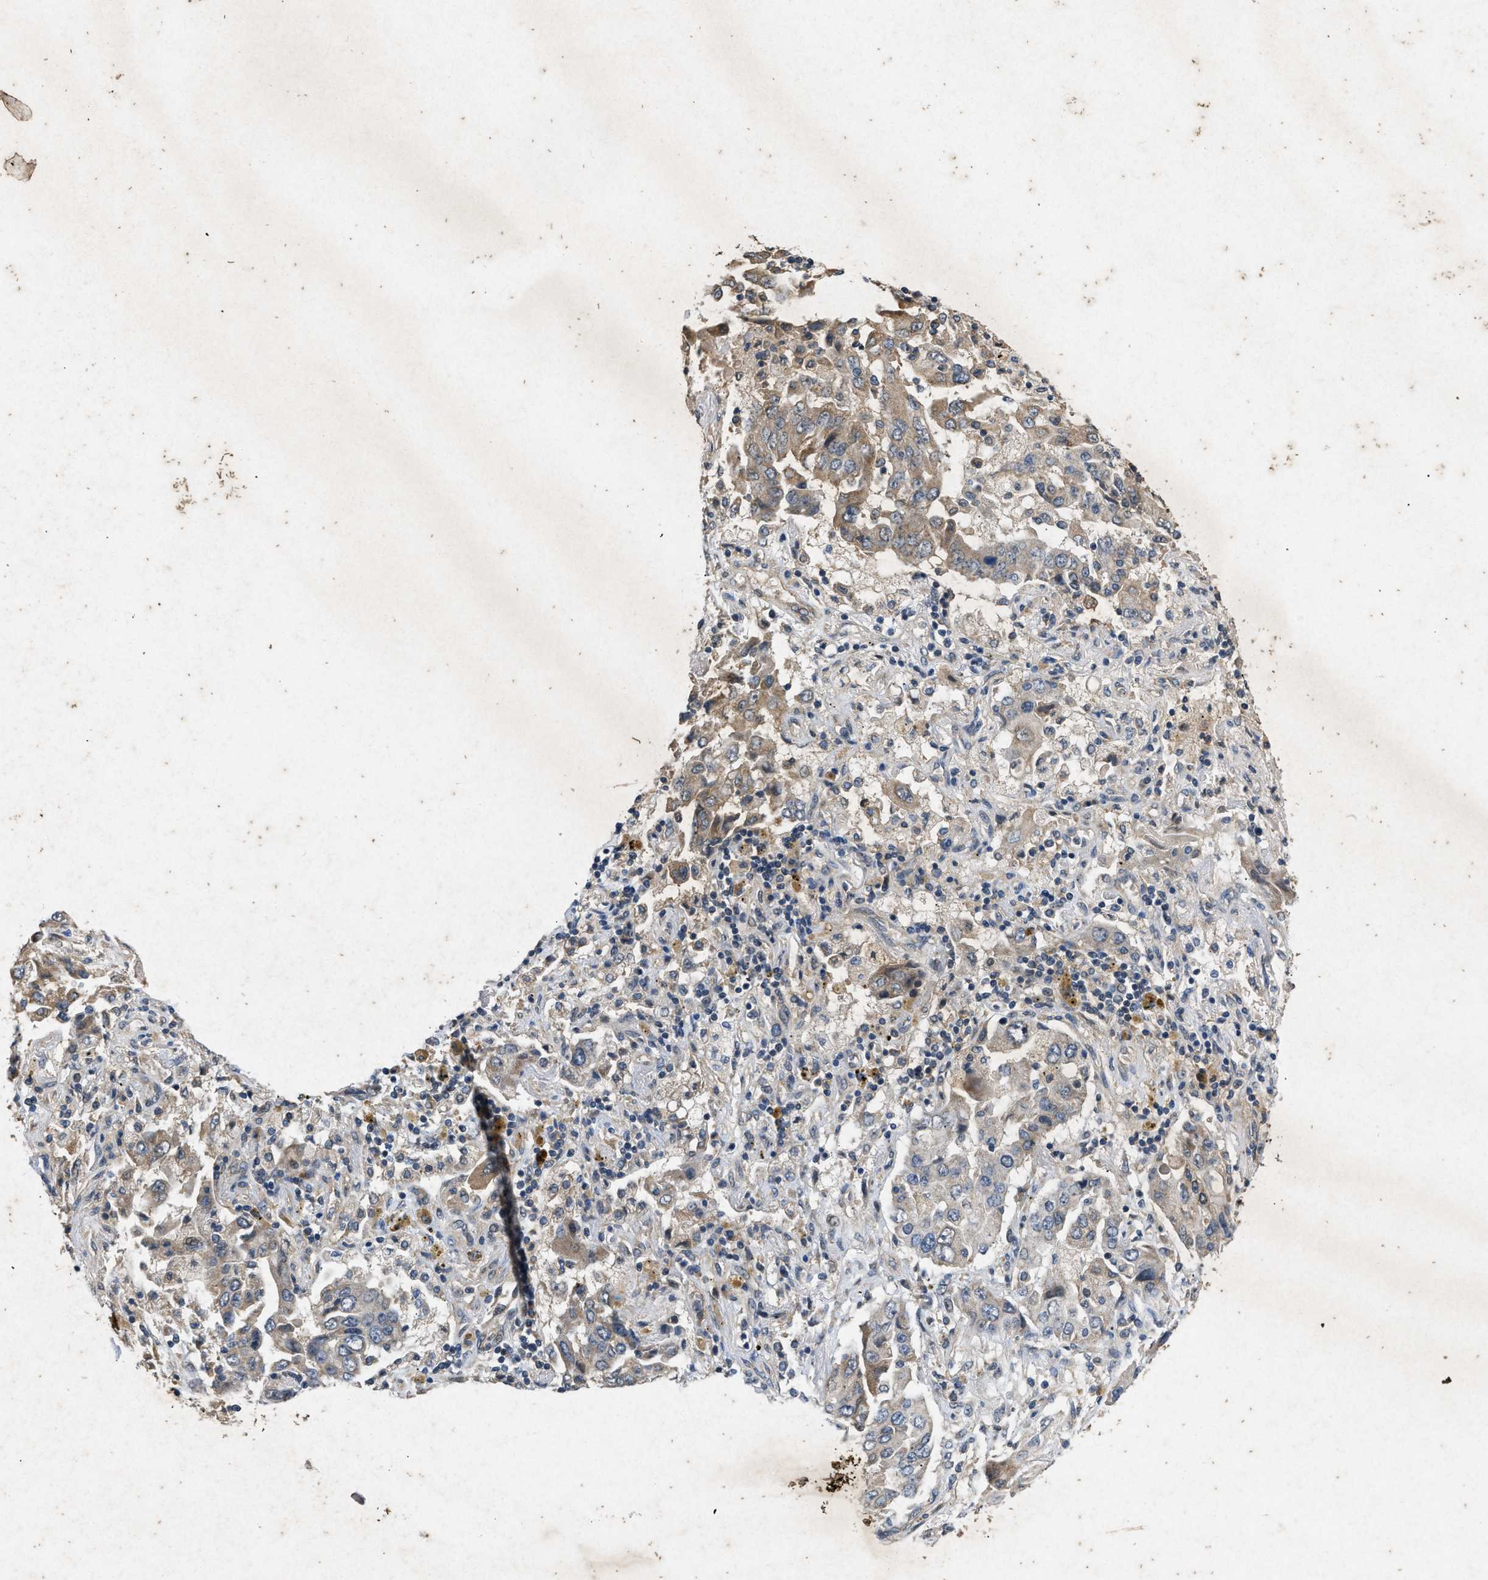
{"staining": {"intensity": "weak", "quantity": ">75%", "location": "cytoplasmic/membranous"}, "tissue": "lung cancer", "cell_type": "Tumor cells", "image_type": "cancer", "snomed": [{"axis": "morphology", "description": "Adenocarcinoma, NOS"}, {"axis": "topography", "description": "Lung"}], "caption": "Immunohistochemistry (IHC) (DAB) staining of adenocarcinoma (lung) shows weak cytoplasmic/membranous protein staining in approximately >75% of tumor cells. (DAB (3,3'-diaminobenzidine) = brown stain, brightfield microscopy at high magnification).", "gene": "PRKG2", "patient": {"sex": "female", "age": 65}}